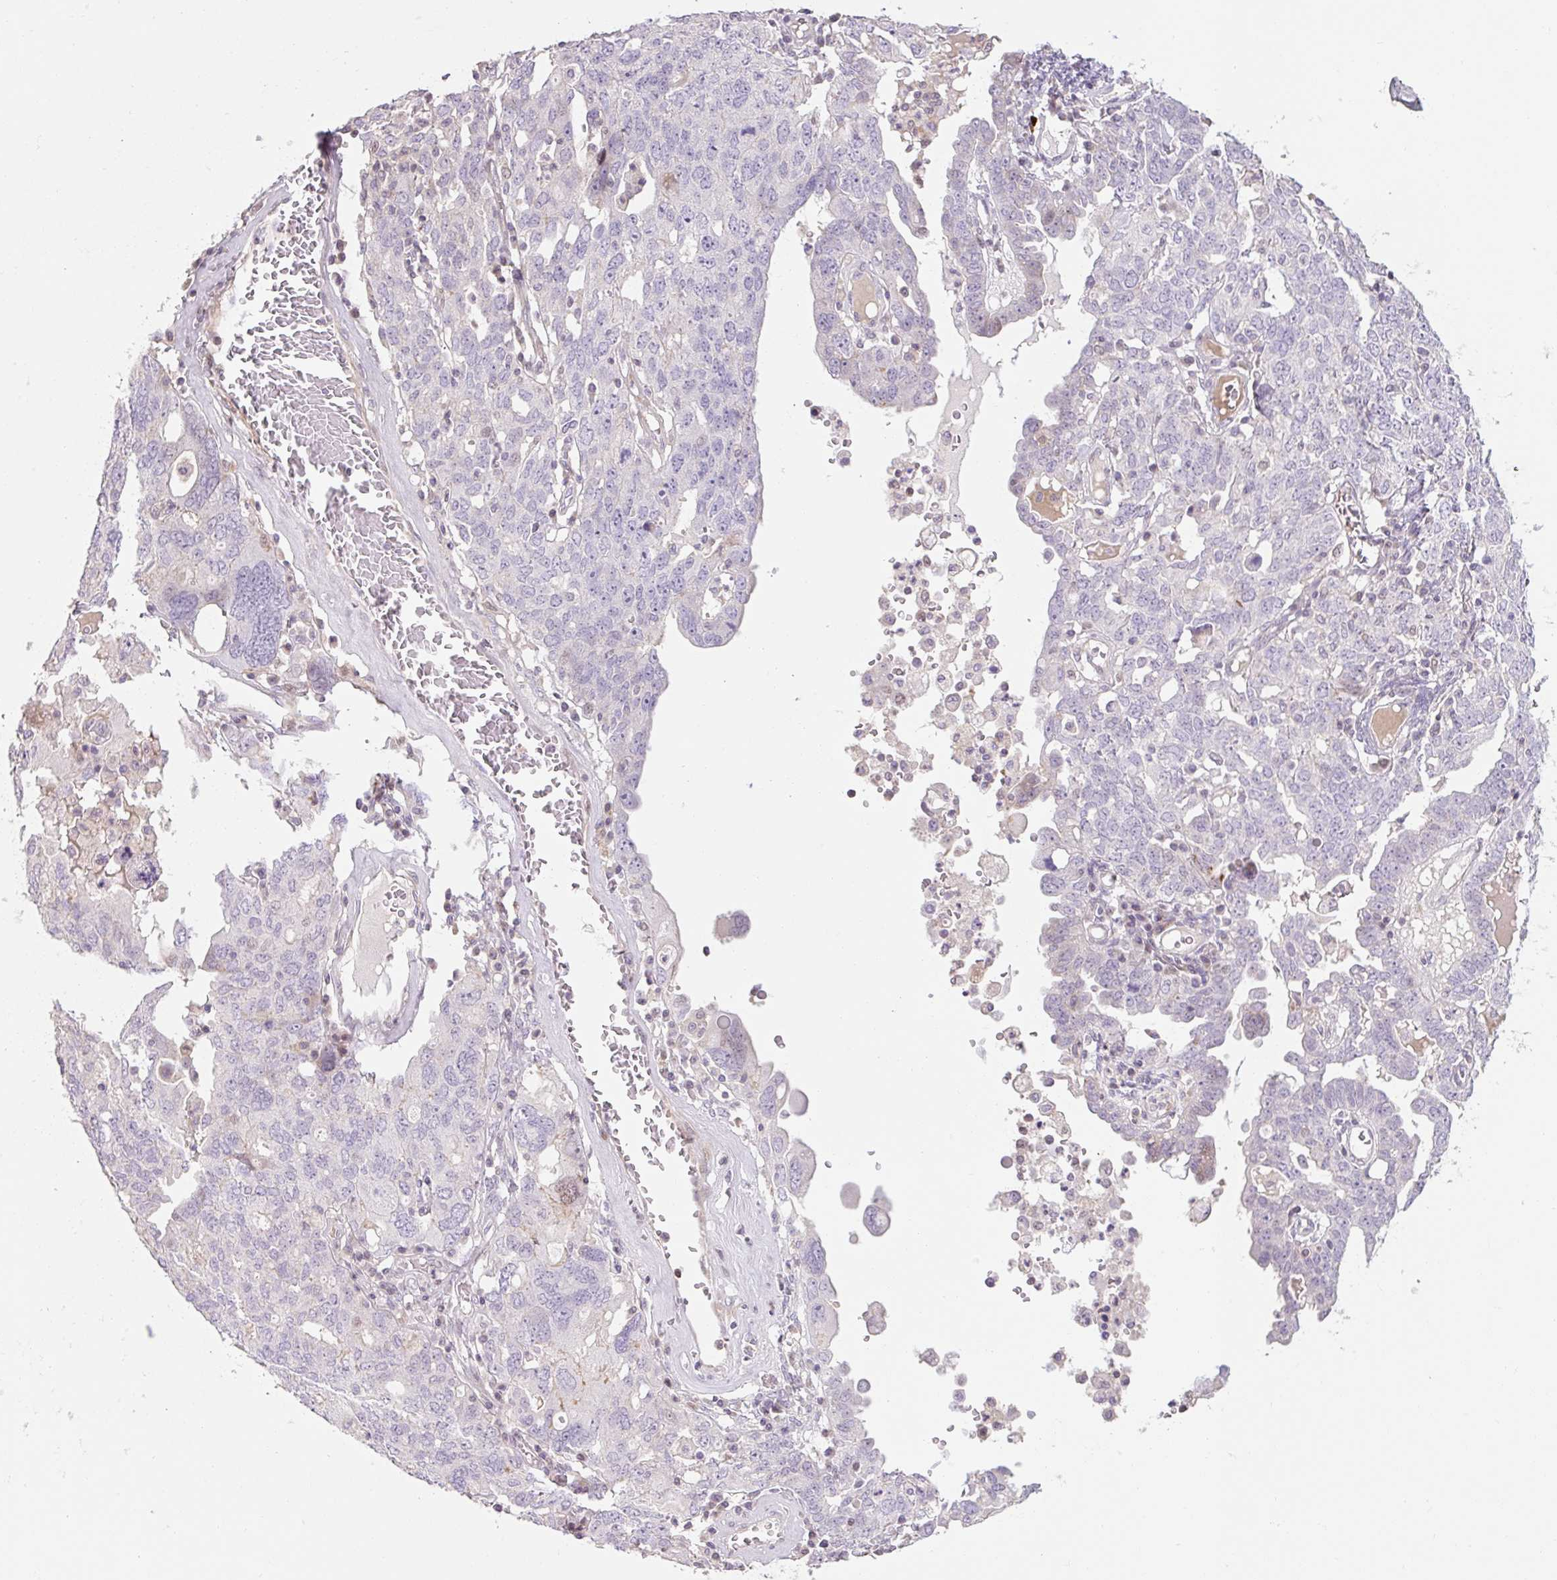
{"staining": {"intensity": "negative", "quantity": "none", "location": "none"}, "tissue": "ovarian cancer", "cell_type": "Tumor cells", "image_type": "cancer", "snomed": [{"axis": "morphology", "description": "Carcinoma, endometroid"}, {"axis": "topography", "description": "Ovary"}], "caption": "DAB (3,3'-diaminobenzidine) immunohistochemical staining of human endometroid carcinoma (ovarian) displays no significant expression in tumor cells.", "gene": "ZNF552", "patient": {"sex": "female", "age": 62}}